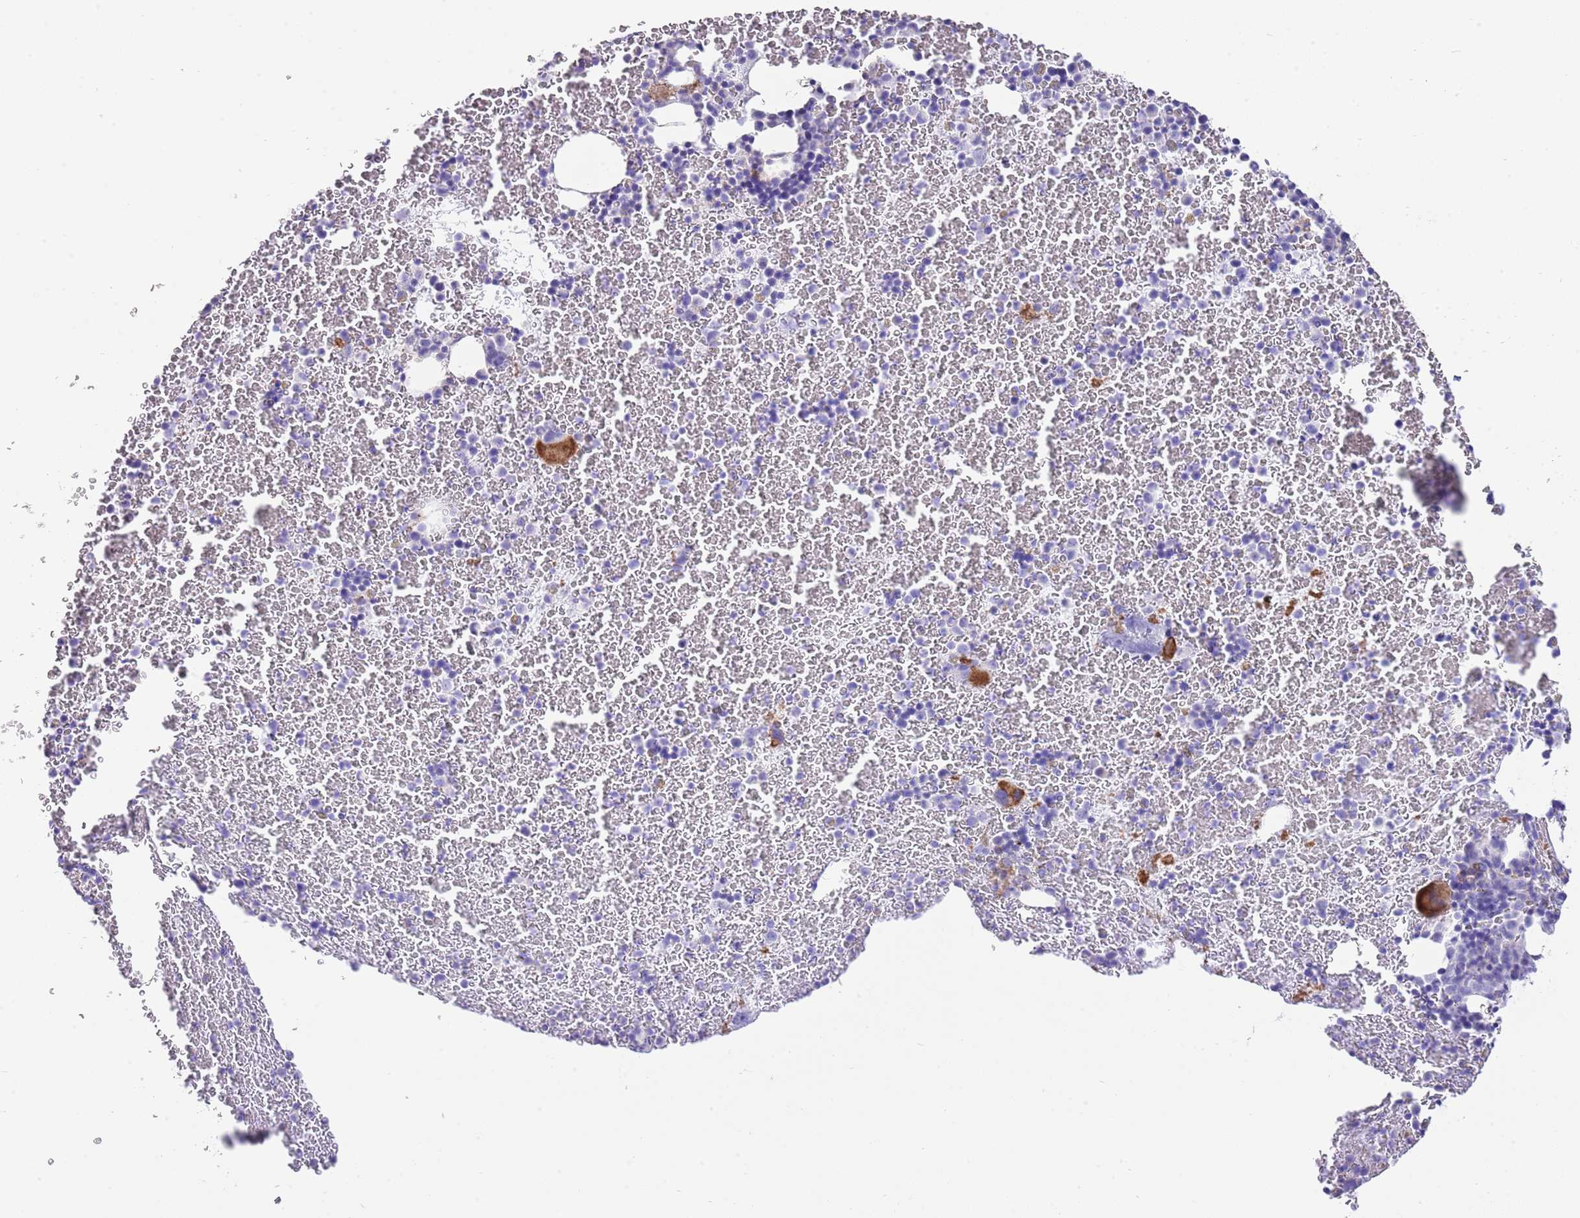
{"staining": {"intensity": "negative", "quantity": "none", "location": "none"}, "tissue": "bone marrow", "cell_type": "Hematopoietic cells", "image_type": "normal", "snomed": [{"axis": "morphology", "description": "Normal tissue, NOS"}, {"axis": "topography", "description": "Bone marrow"}], "caption": "IHC image of unremarkable human bone marrow stained for a protein (brown), which demonstrates no expression in hematopoietic cells.", "gene": "ALDH3A1", "patient": {"sex": "male", "age": 11}}